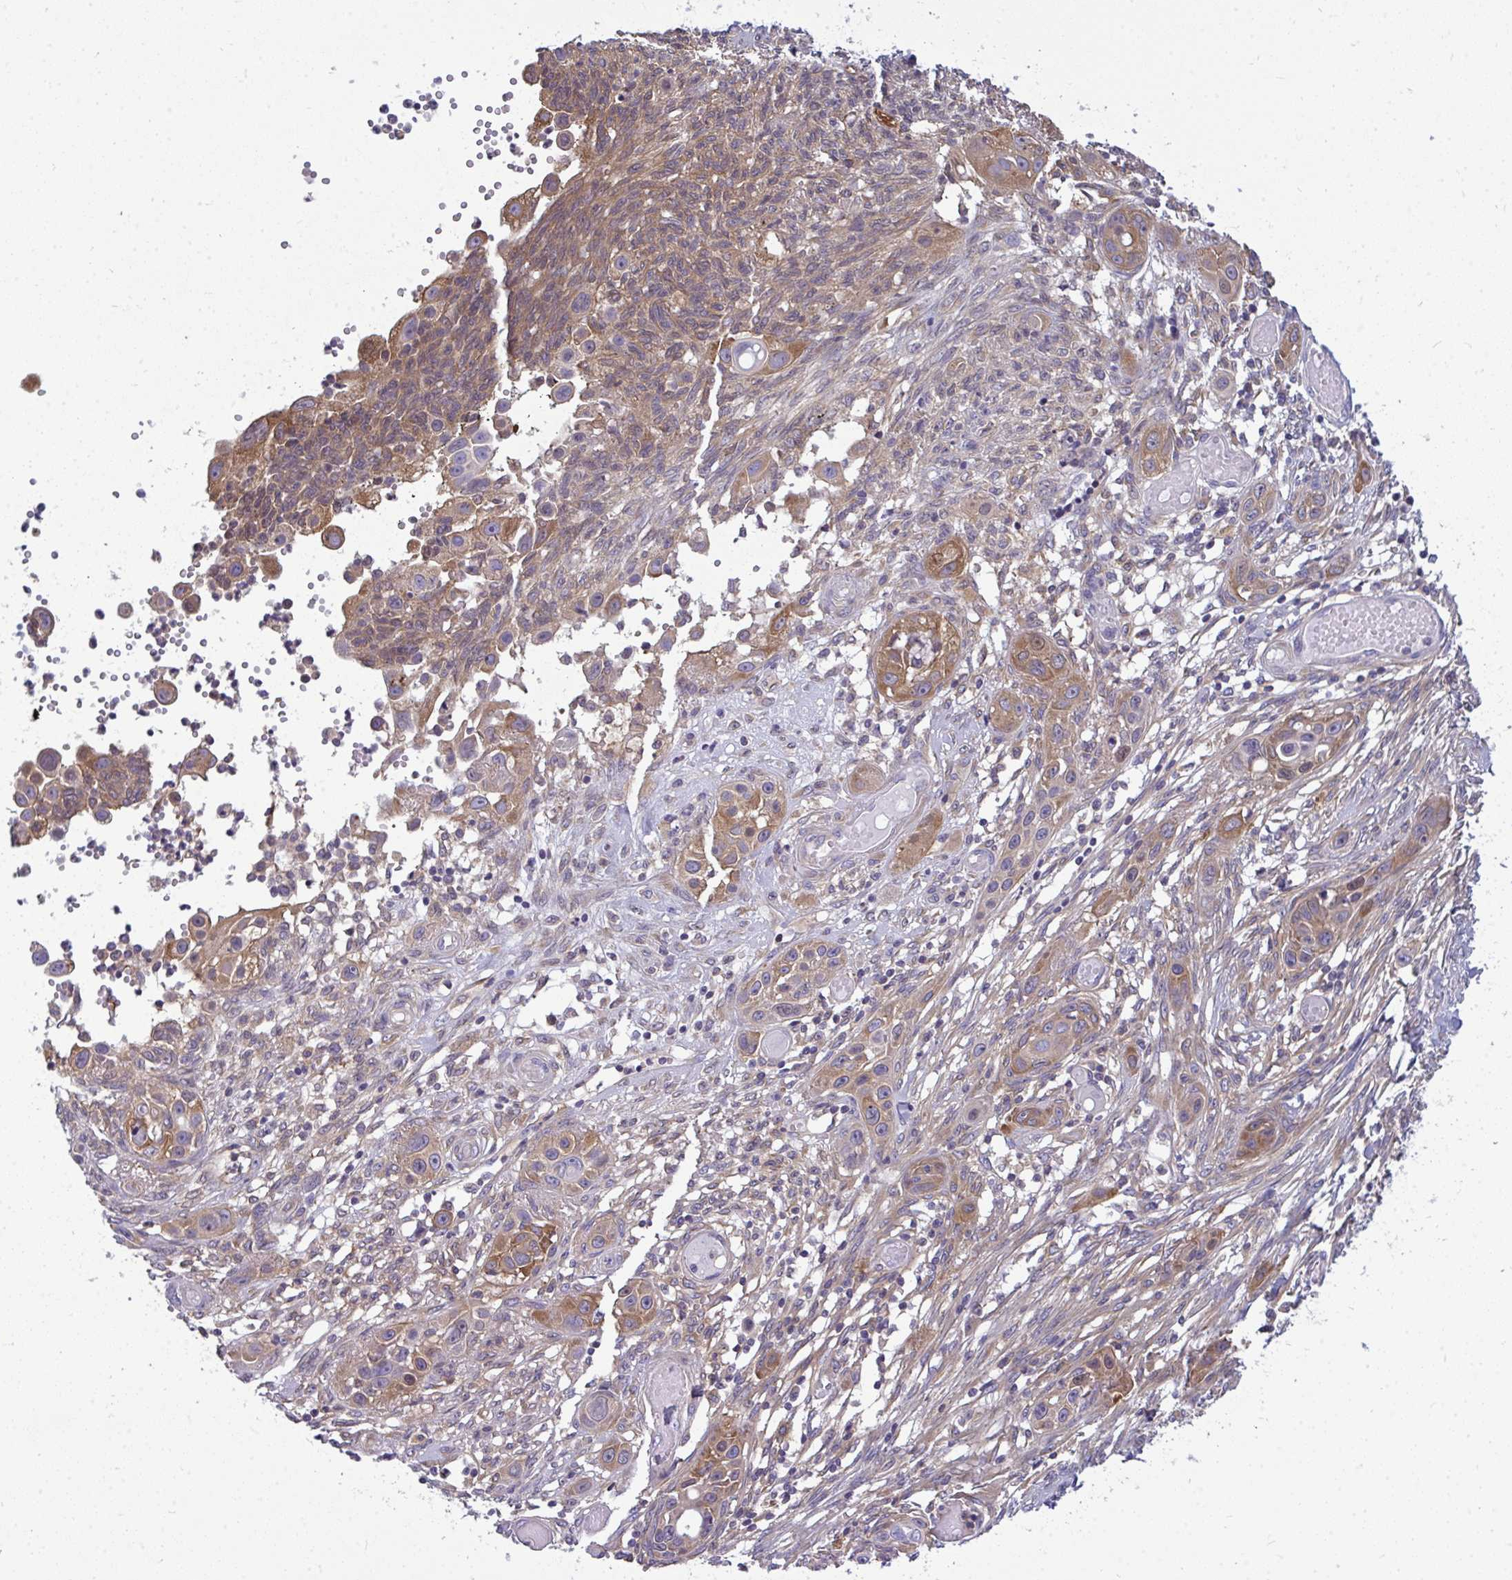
{"staining": {"intensity": "moderate", "quantity": "25%-75%", "location": "cytoplasmic/membranous"}, "tissue": "skin cancer", "cell_type": "Tumor cells", "image_type": "cancer", "snomed": [{"axis": "morphology", "description": "Squamous cell carcinoma, NOS"}, {"axis": "topography", "description": "Skin"}], "caption": "Immunohistochemistry (IHC) photomicrograph of human squamous cell carcinoma (skin) stained for a protein (brown), which displays medium levels of moderate cytoplasmic/membranous staining in approximately 25%-75% of tumor cells.", "gene": "SLC30A6", "patient": {"sex": "female", "age": 69}}